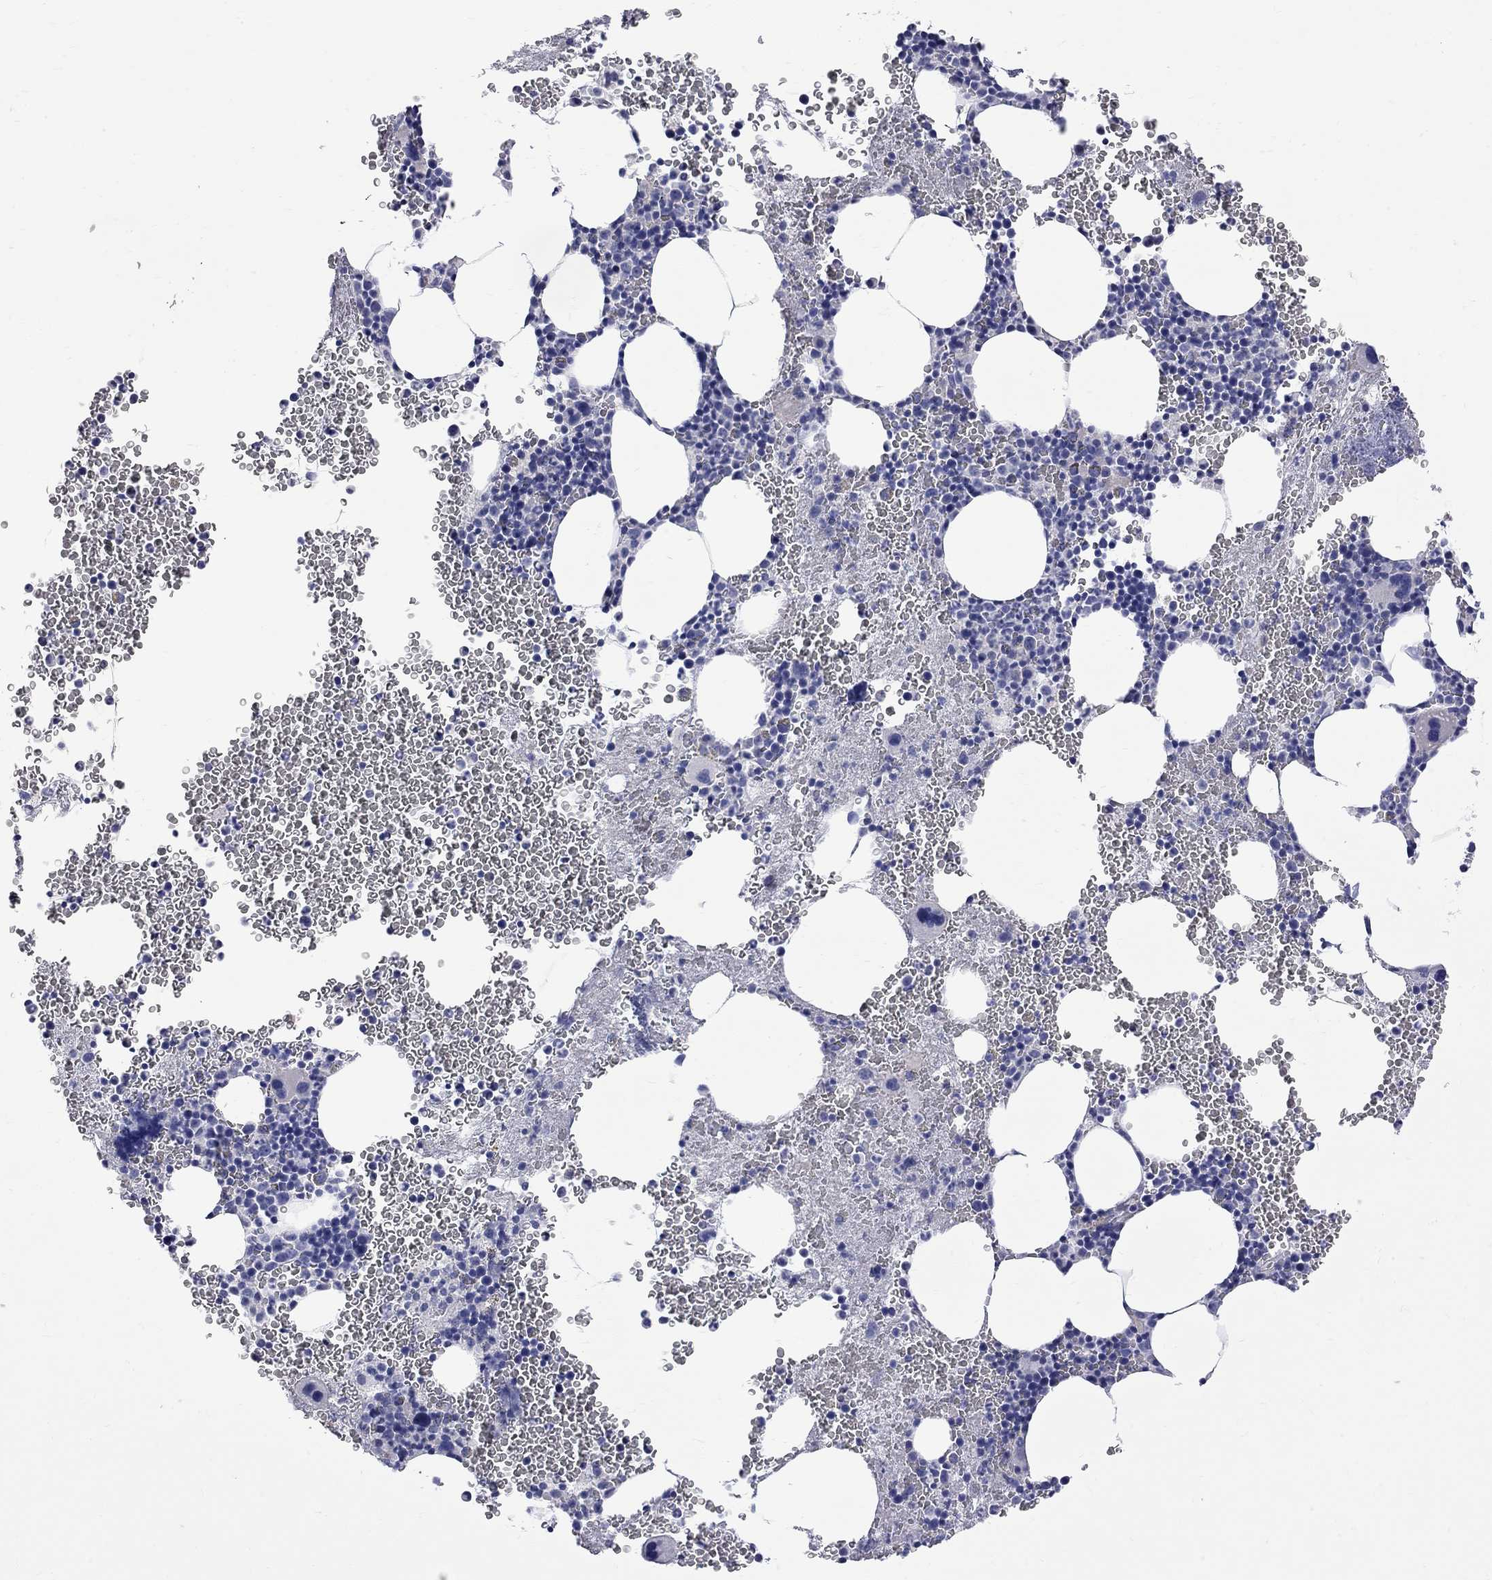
{"staining": {"intensity": "negative", "quantity": "none", "location": "none"}, "tissue": "bone marrow", "cell_type": "Hematopoietic cells", "image_type": "normal", "snomed": [{"axis": "morphology", "description": "Normal tissue, NOS"}, {"axis": "topography", "description": "Bone marrow"}], "caption": "High magnification brightfield microscopy of normal bone marrow stained with DAB (3,3'-diaminobenzidine) (brown) and counterstained with hematoxylin (blue): hematopoietic cells show no significant positivity. (Brightfield microscopy of DAB immunohistochemistry (IHC) at high magnification).", "gene": "KCND2", "patient": {"sex": "male", "age": 50}}